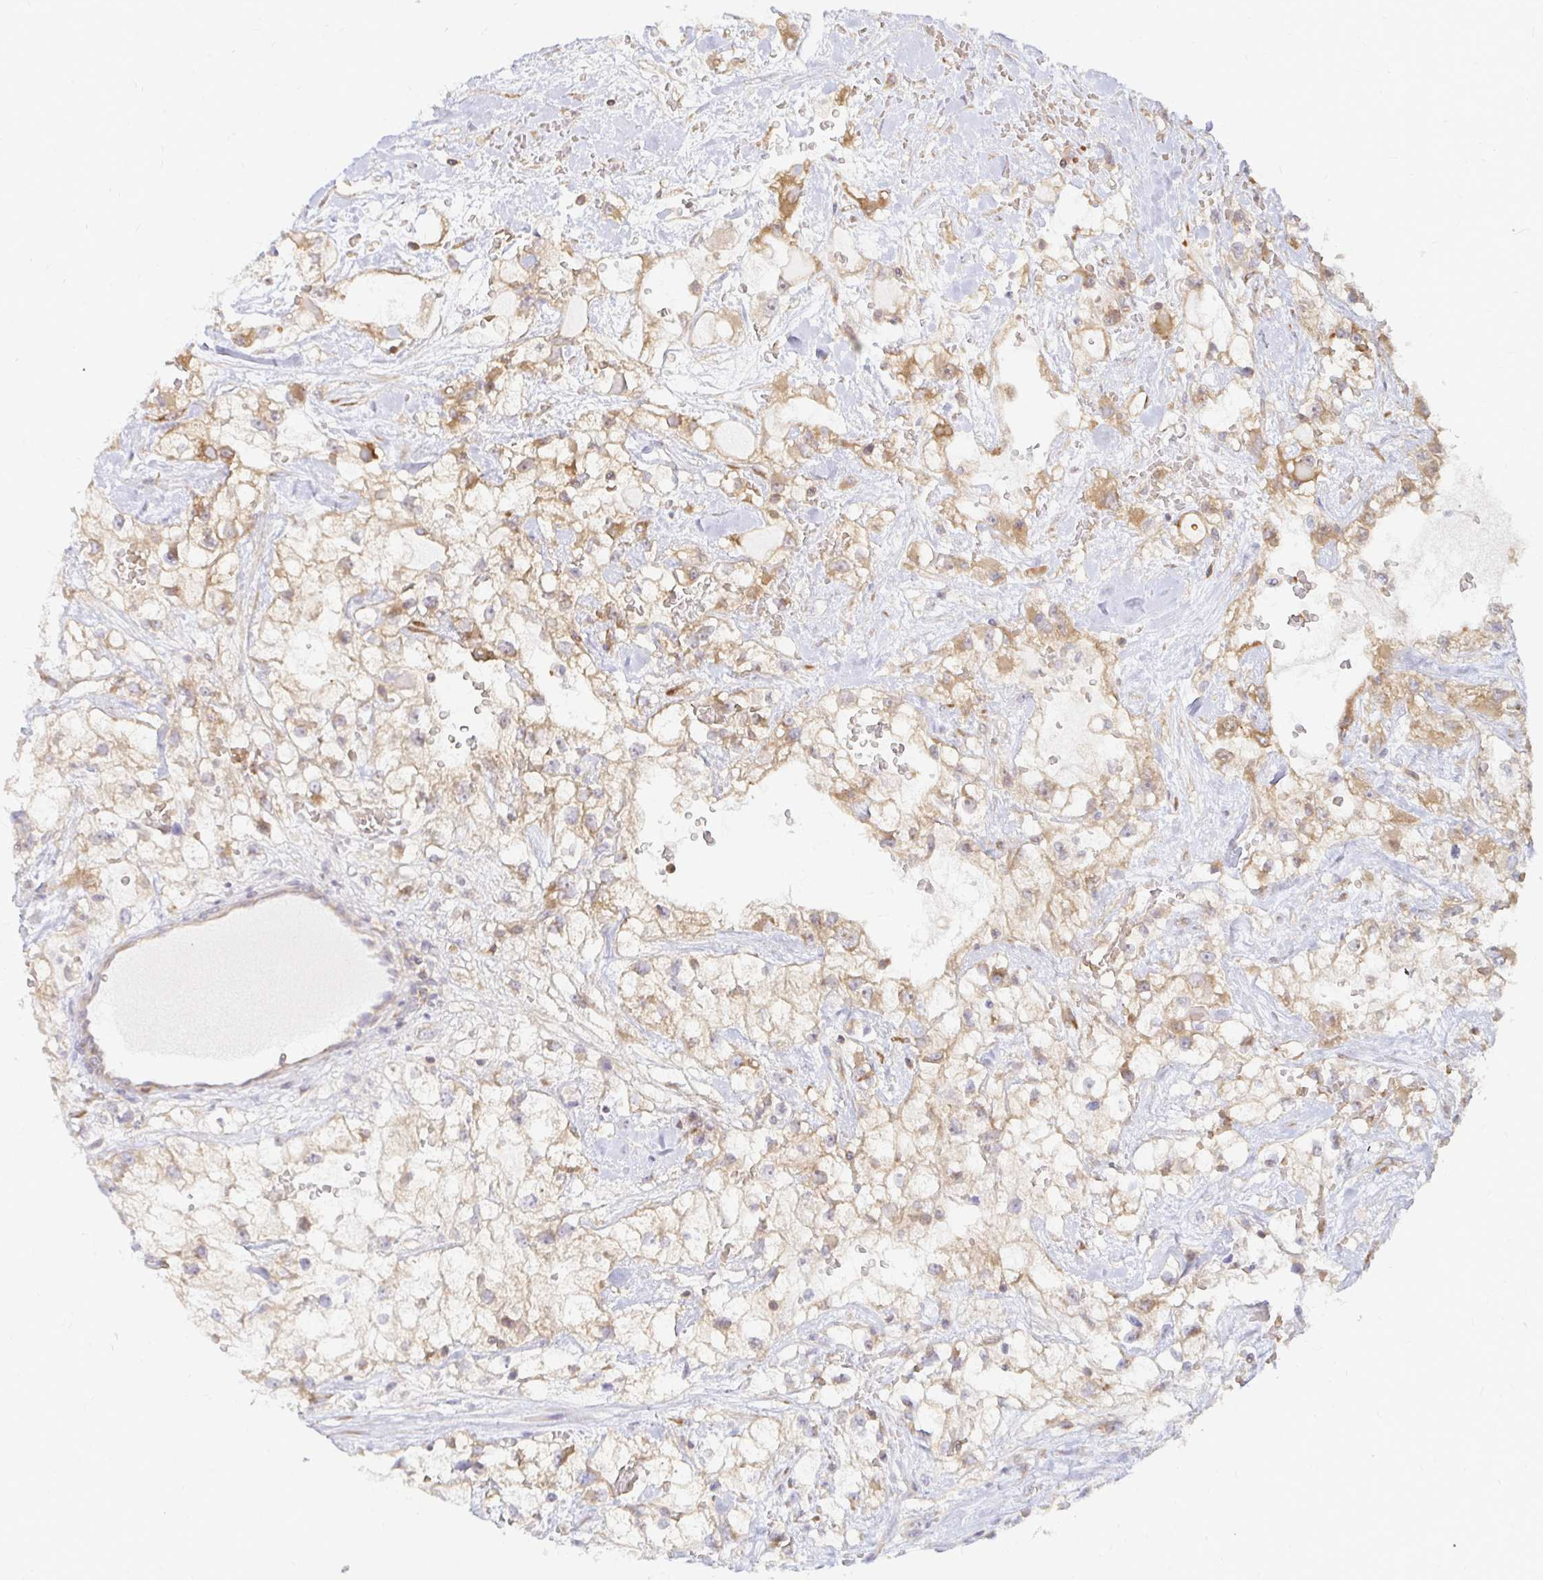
{"staining": {"intensity": "moderate", "quantity": "<25%", "location": "cytoplasmic/membranous"}, "tissue": "renal cancer", "cell_type": "Tumor cells", "image_type": "cancer", "snomed": [{"axis": "morphology", "description": "Adenocarcinoma, NOS"}, {"axis": "topography", "description": "Kidney"}], "caption": "A brown stain labels moderate cytoplasmic/membranous positivity of a protein in renal cancer tumor cells.", "gene": "CAST", "patient": {"sex": "male", "age": 59}}